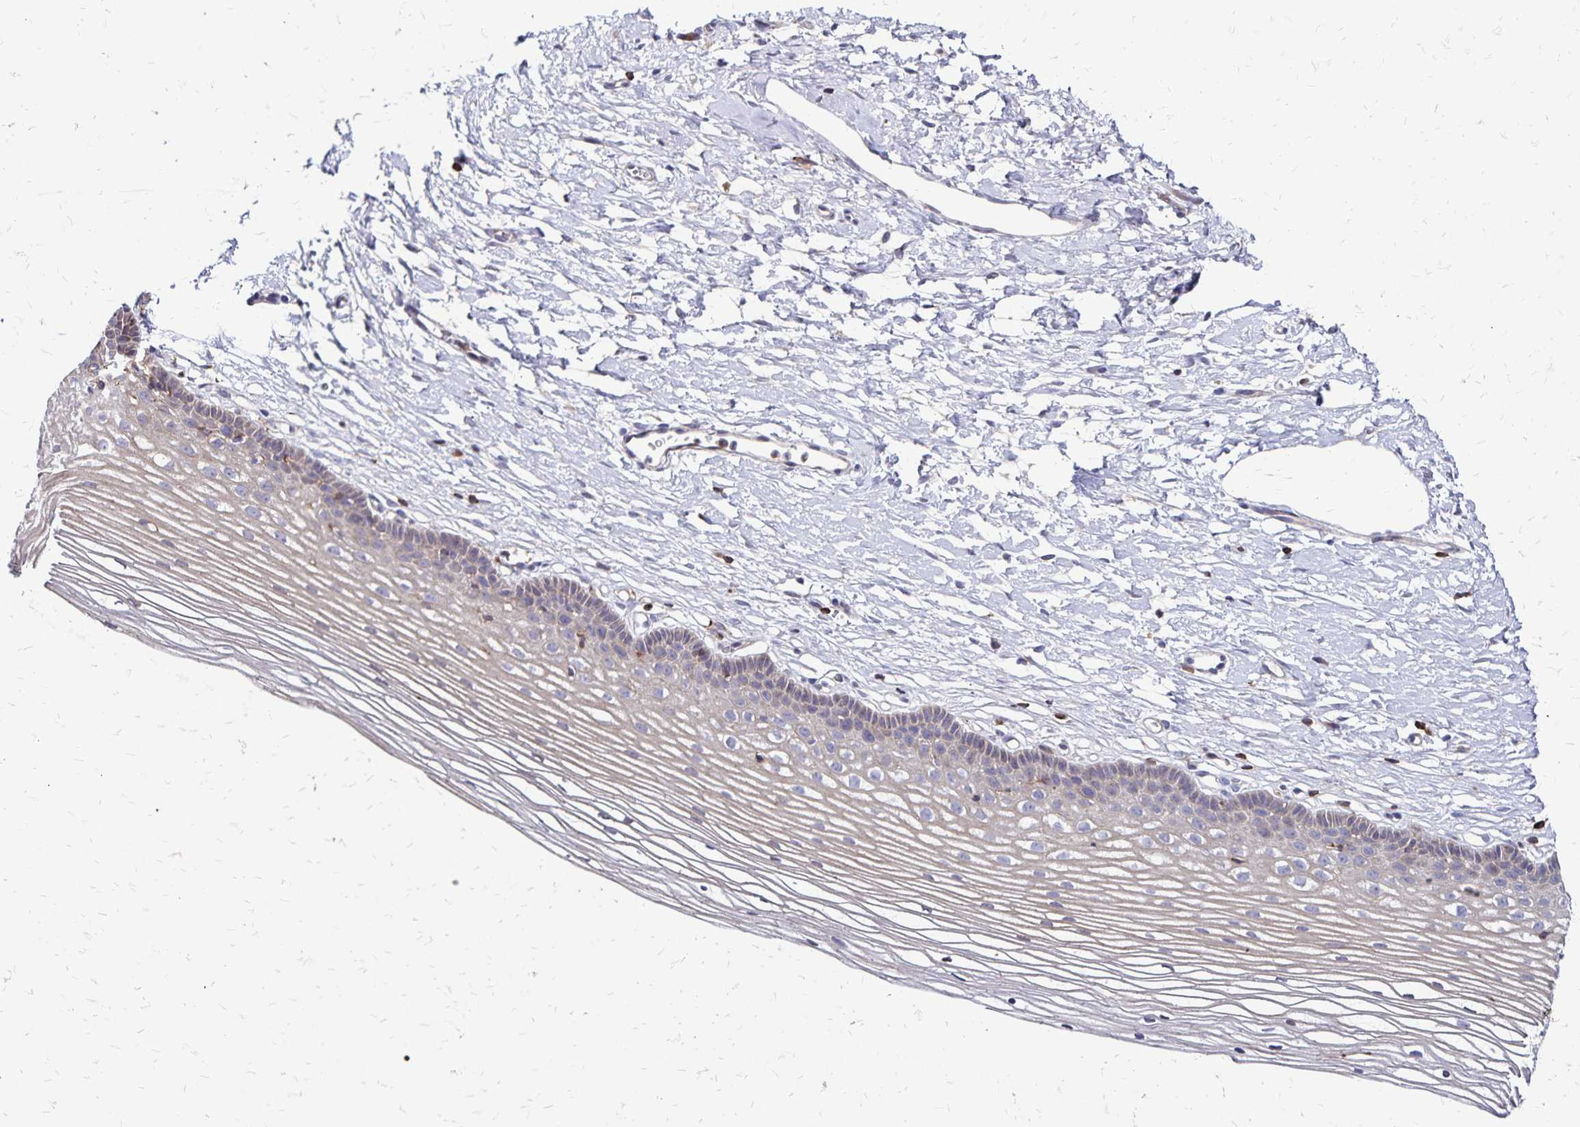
{"staining": {"intensity": "weak", "quantity": "25%-75%", "location": "cytoplasmic/membranous"}, "tissue": "cervix", "cell_type": "Squamous epithelial cells", "image_type": "normal", "snomed": [{"axis": "morphology", "description": "Normal tissue, NOS"}, {"axis": "topography", "description": "Cervix"}], "caption": "About 25%-75% of squamous epithelial cells in benign cervix demonstrate weak cytoplasmic/membranous protein expression as visualized by brown immunohistochemical staining.", "gene": "NAGPA", "patient": {"sex": "female", "age": 40}}